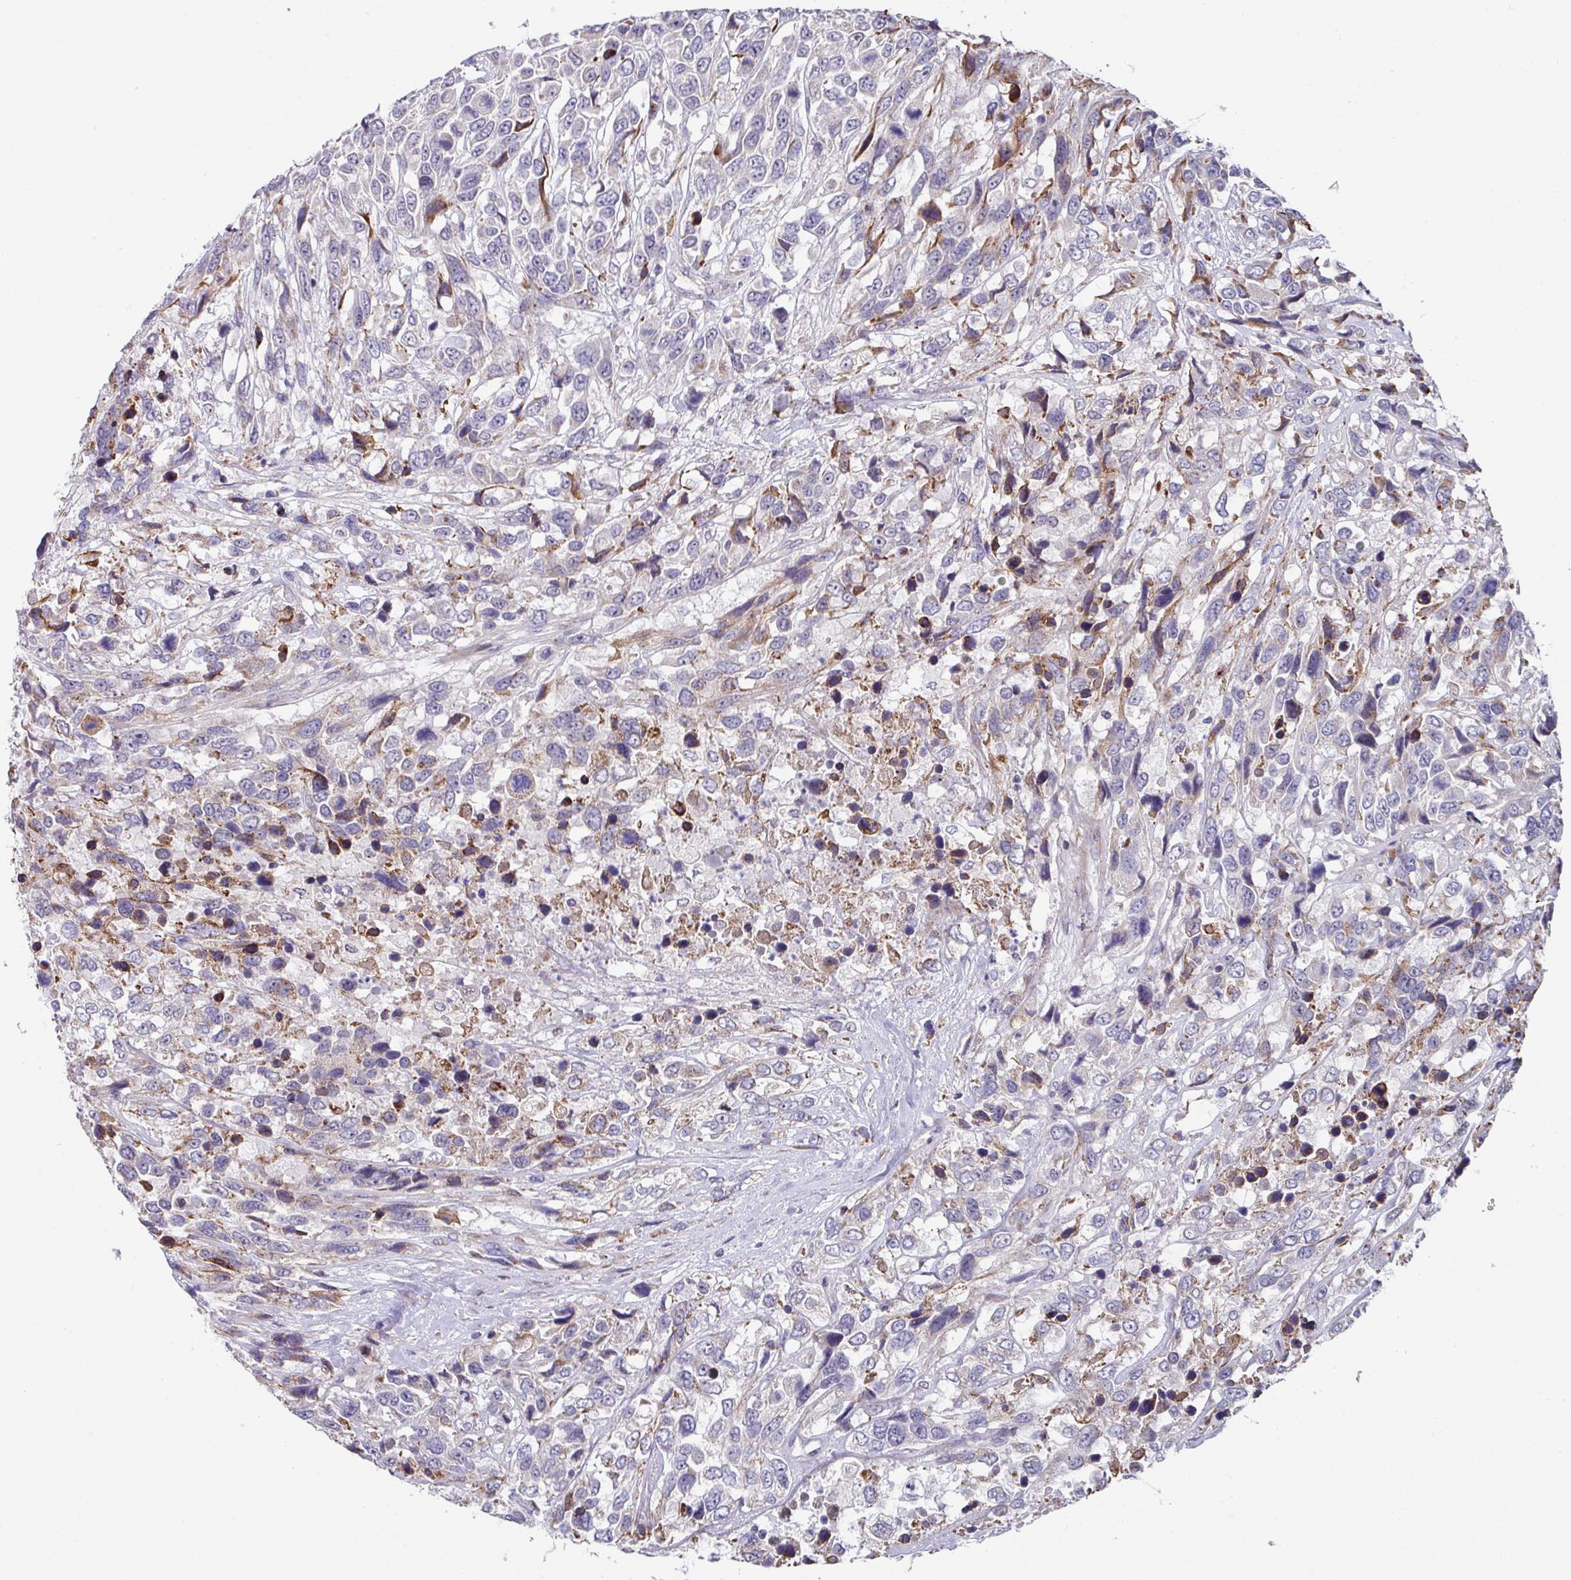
{"staining": {"intensity": "moderate", "quantity": "<25%", "location": "cytoplasmic/membranous"}, "tissue": "urothelial cancer", "cell_type": "Tumor cells", "image_type": "cancer", "snomed": [{"axis": "morphology", "description": "Urothelial carcinoma, High grade"}, {"axis": "topography", "description": "Urinary bladder"}], "caption": "High-grade urothelial carcinoma tissue reveals moderate cytoplasmic/membranous staining in approximately <25% of tumor cells, visualized by immunohistochemistry.", "gene": "CBX7", "patient": {"sex": "female", "age": 70}}